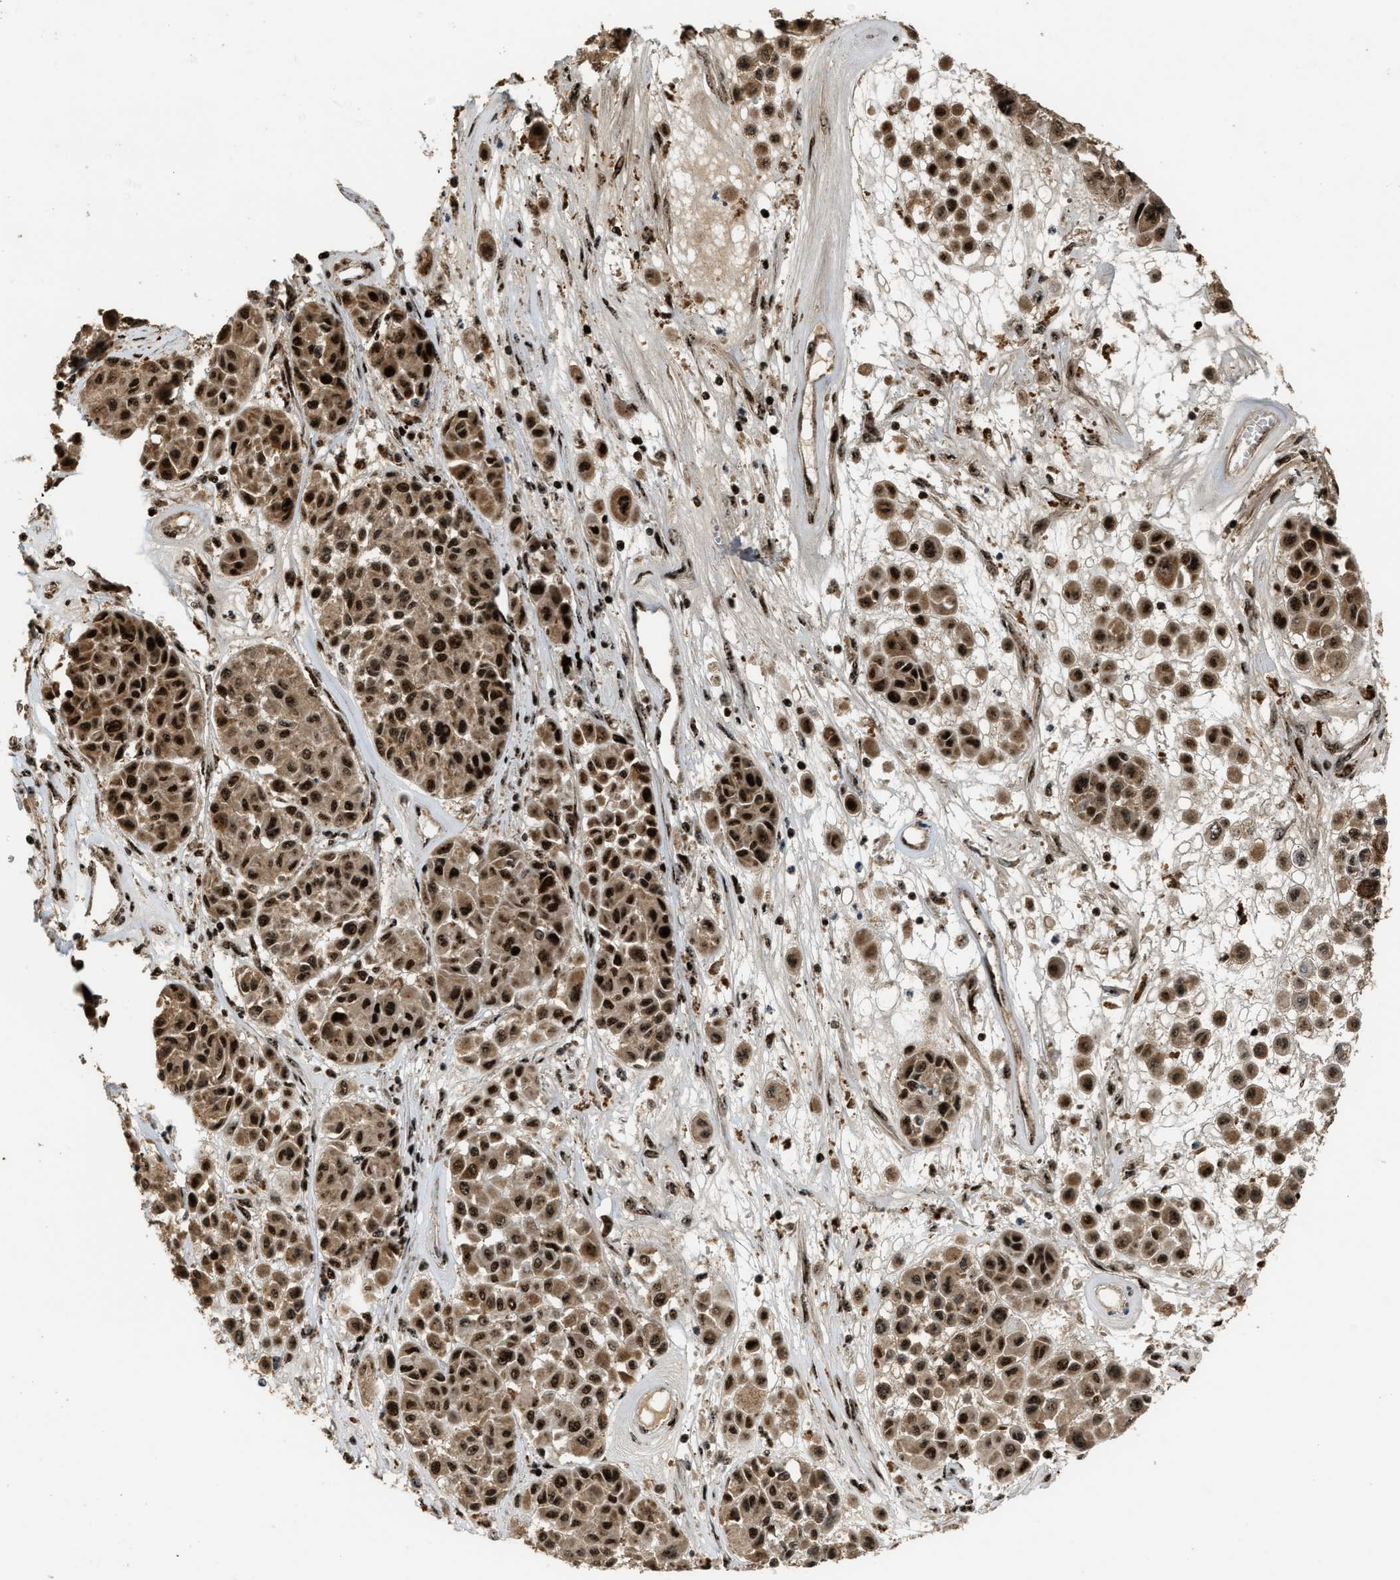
{"staining": {"intensity": "strong", "quantity": ">75%", "location": "cytoplasmic/membranous,nuclear"}, "tissue": "melanoma", "cell_type": "Tumor cells", "image_type": "cancer", "snomed": [{"axis": "morphology", "description": "Malignant melanoma, Metastatic site"}, {"axis": "topography", "description": "Soft tissue"}], "caption": "A high-resolution micrograph shows immunohistochemistry staining of malignant melanoma (metastatic site), which displays strong cytoplasmic/membranous and nuclear staining in about >75% of tumor cells.", "gene": "ZNF687", "patient": {"sex": "male", "age": 41}}